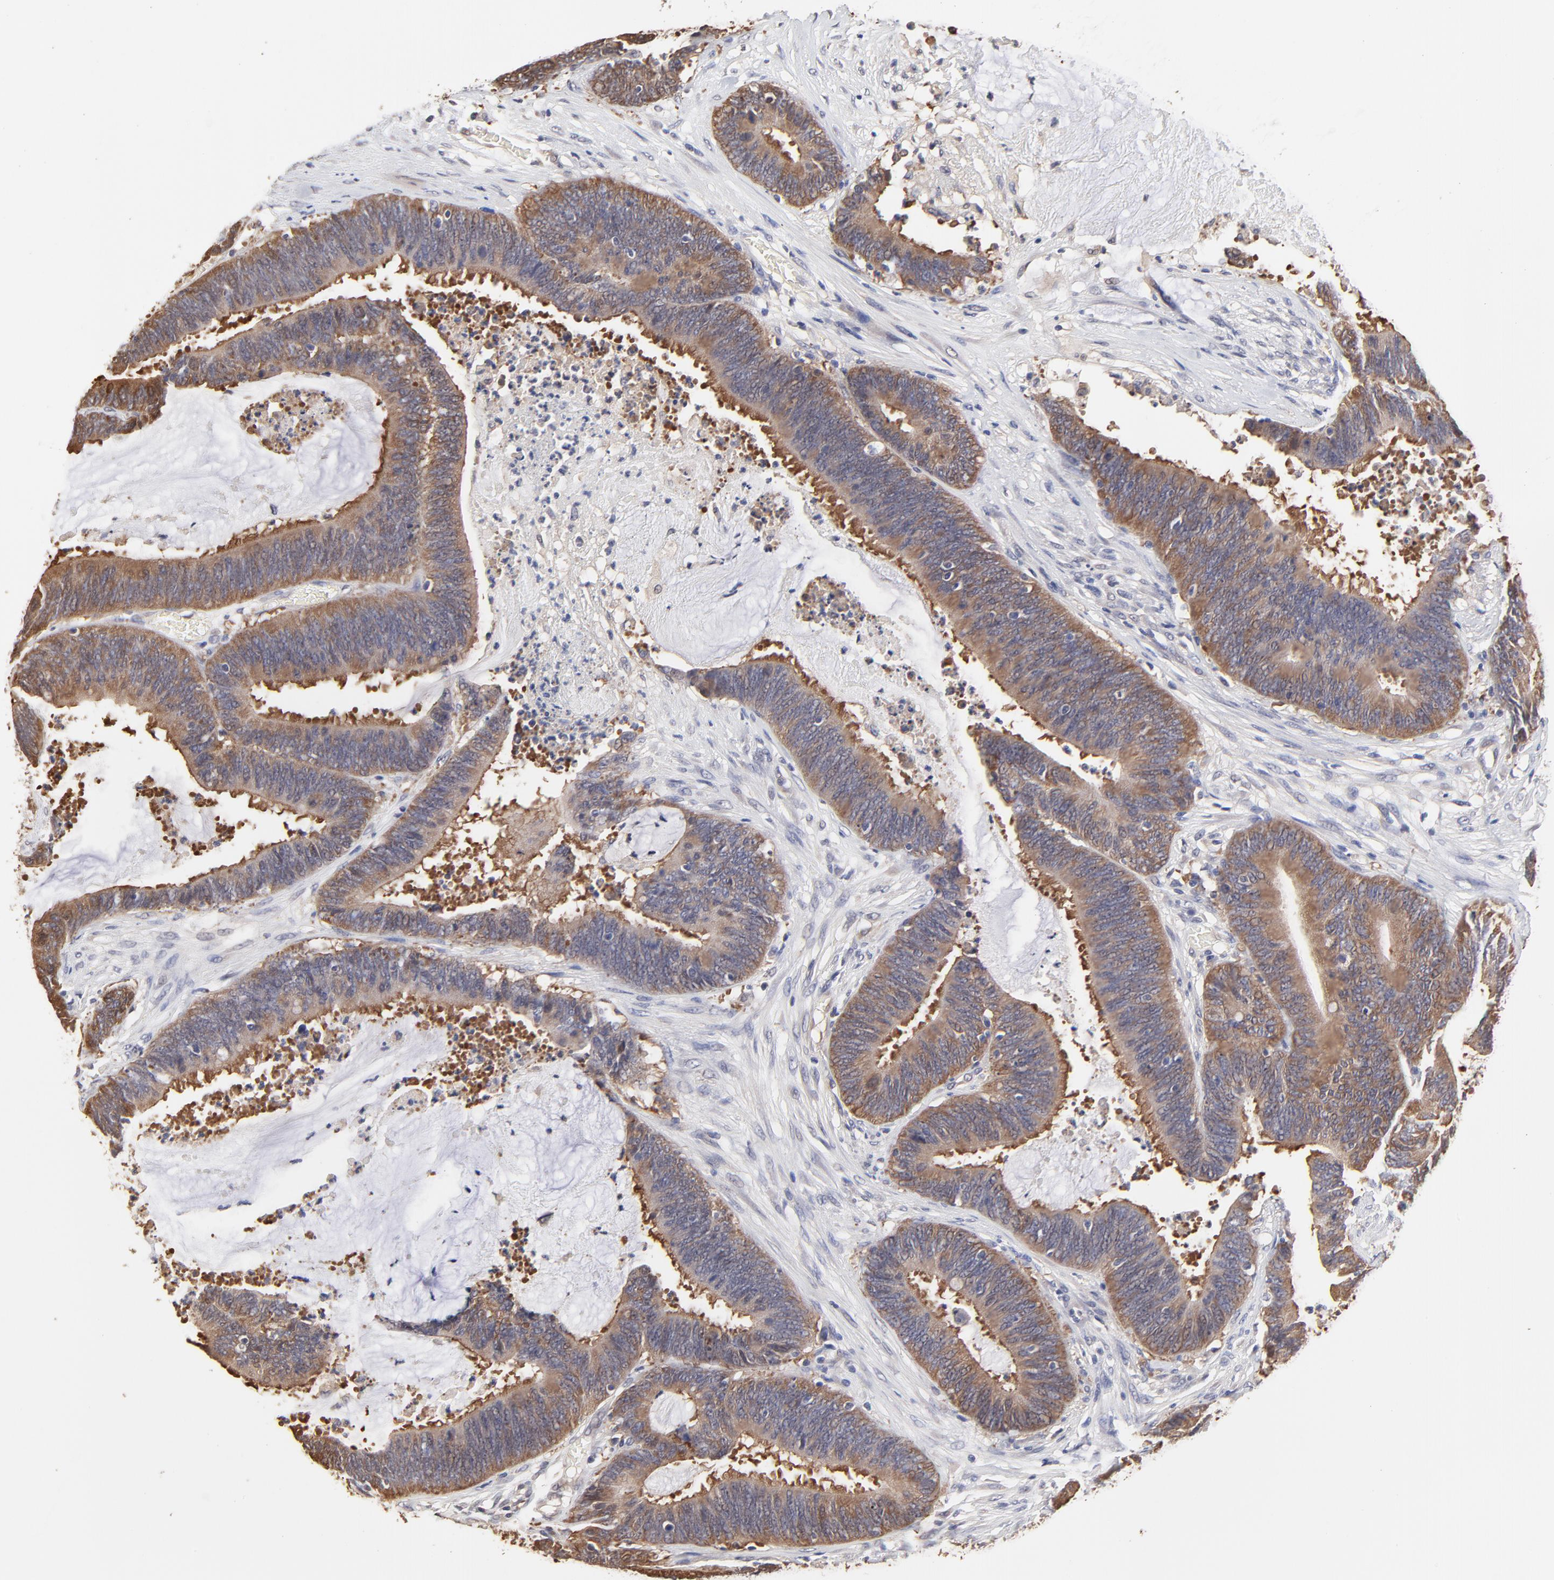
{"staining": {"intensity": "moderate", "quantity": ">75%", "location": "cytoplasmic/membranous"}, "tissue": "colorectal cancer", "cell_type": "Tumor cells", "image_type": "cancer", "snomed": [{"axis": "morphology", "description": "Adenocarcinoma, NOS"}, {"axis": "topography", "description": "Rectum"}], "caption": "Colorectal cancer (adenocarcinoma) tissue displays moderate cytoplasmic/membranous staining in about >75% of tumor cells, visualized by immunohistochemistry.", "gene": "CCT2", "patient": {"sex": "female", "age": 66}}